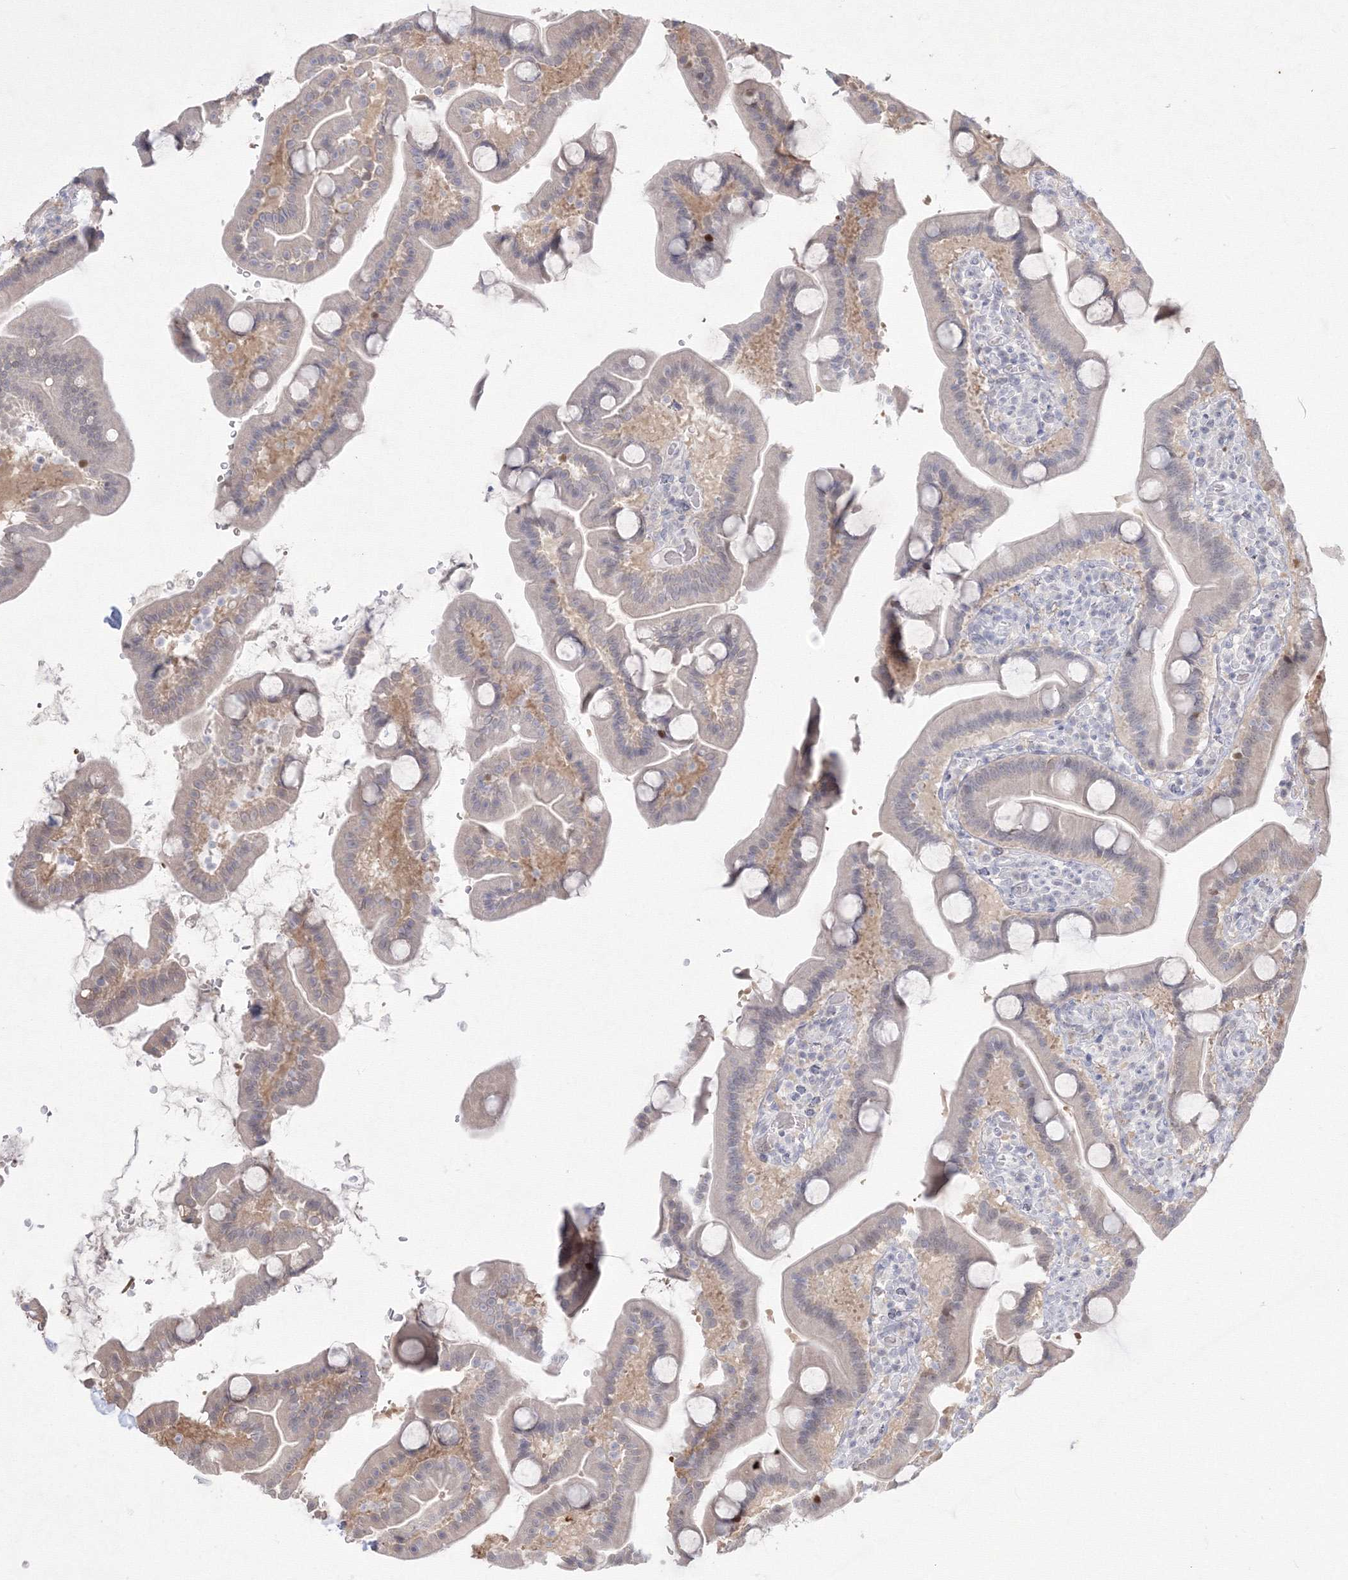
{"staining": {"intensity": "moderate", "quantity": "<25%", "location": "nuclear"}, "tissue": "duodenum", "cell_type": "Glandular cells", "image_type": "normal", "snomed": [{"axis": "morphology", "description": "Normal tissue, NOS"}, {"axis": "topography", "description": "Duodenum"}], "caption": "The photomicrograph shows immunohistochemical staining of unremarkable duodenum. There is moderate nuclear staining is identified in about <25% of glandular cells.", "gene": "NXPE3", "patient": {"sex": "male", "age": 55}}